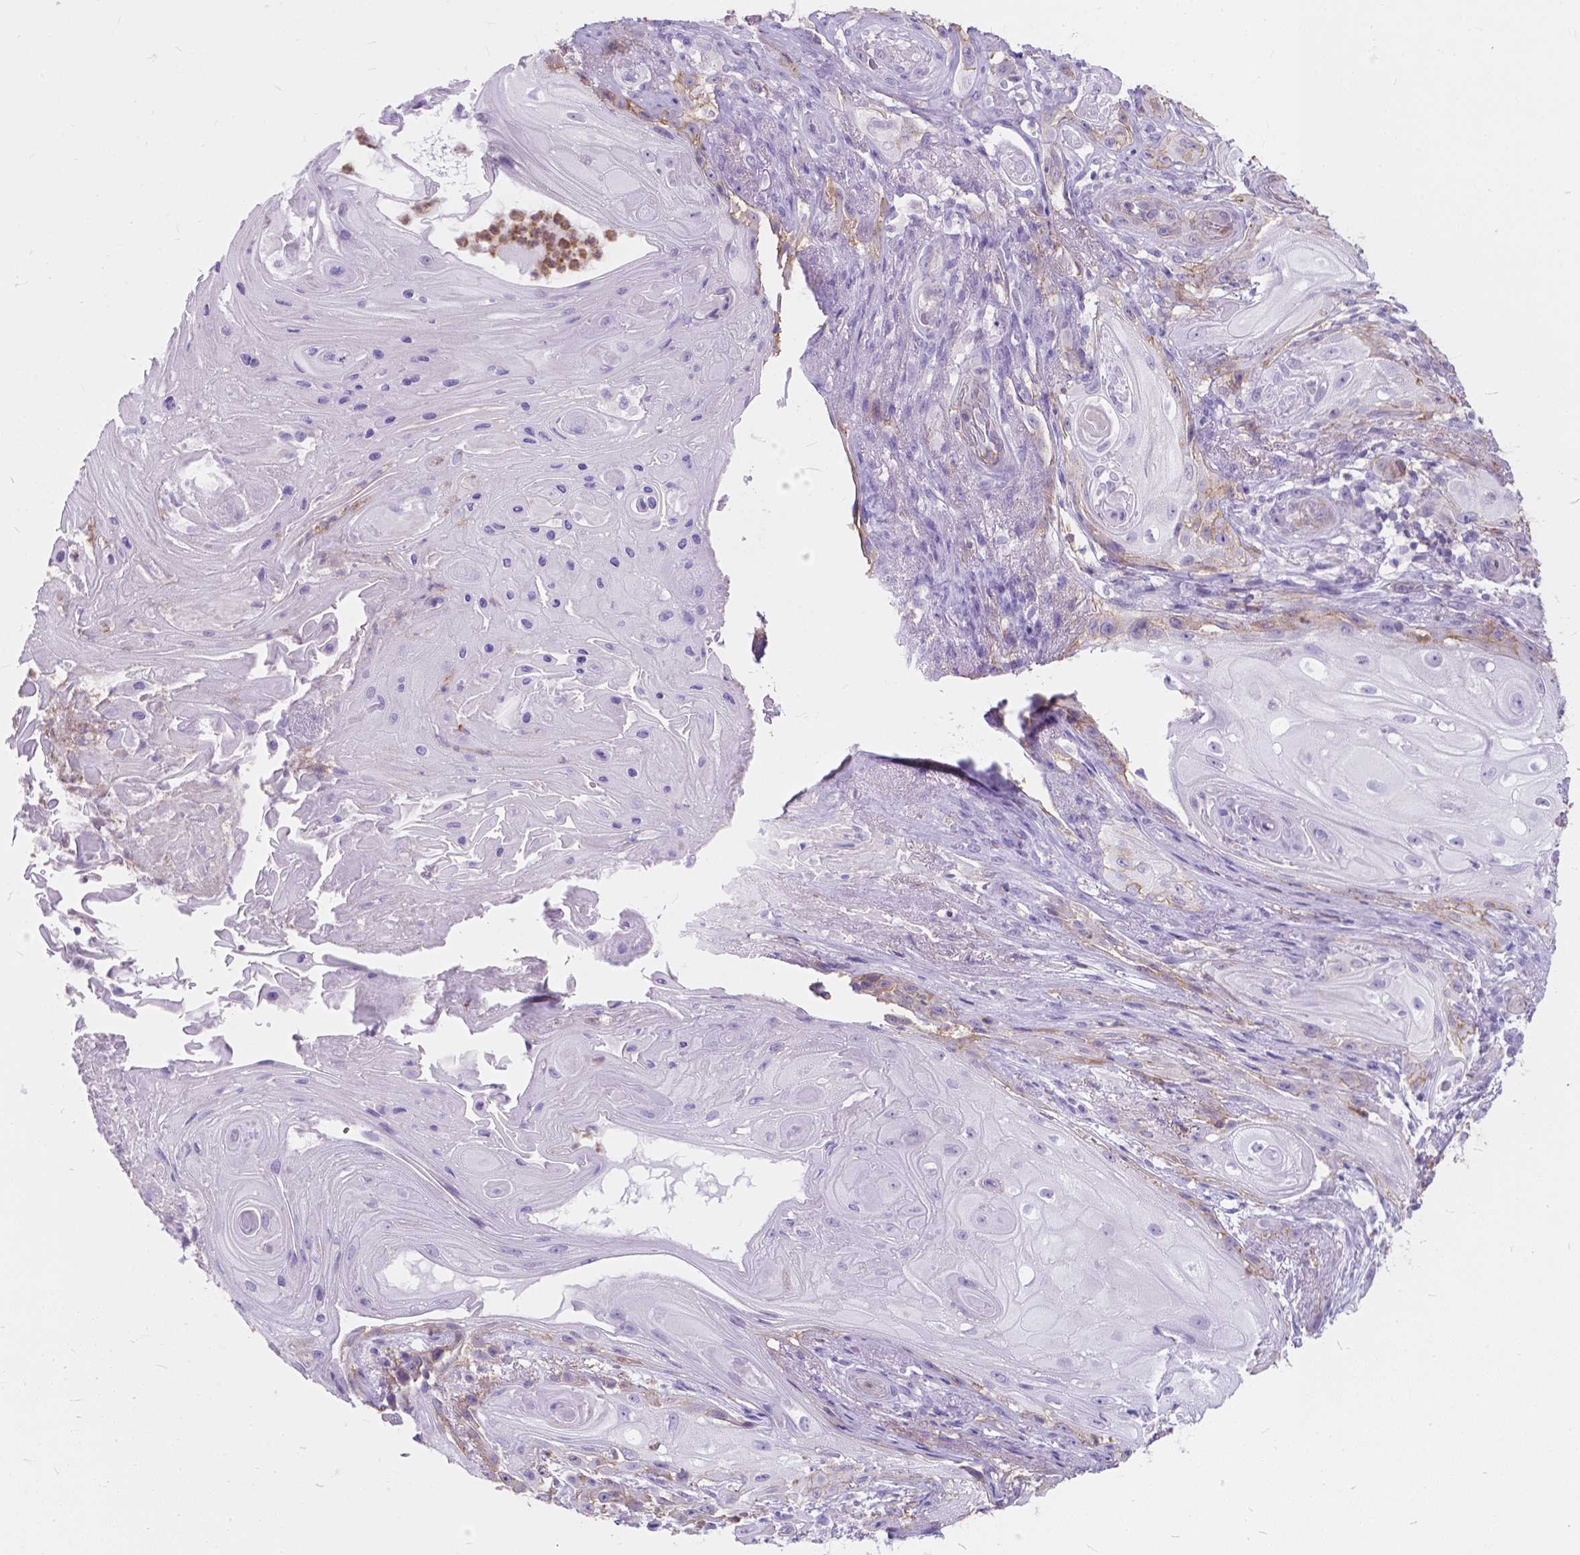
{"staining": {"intensity": "negative", "quantity": "none", "location": "none"}, "tissue": "skin cancer", "cell_type": "Tumor cells", "image_type": "cancer", "snomed": [{"axis": "morphology", "description": "Squamous cell carcinoma, NOS"}, {"axis": "topography", "description": "Skin"}], "caption": "Tumor cells show no significant staining in skin squamous cell carcinoma.", "gene": "KIAA0040", "patient": {"sex": "male", "age": 62}}